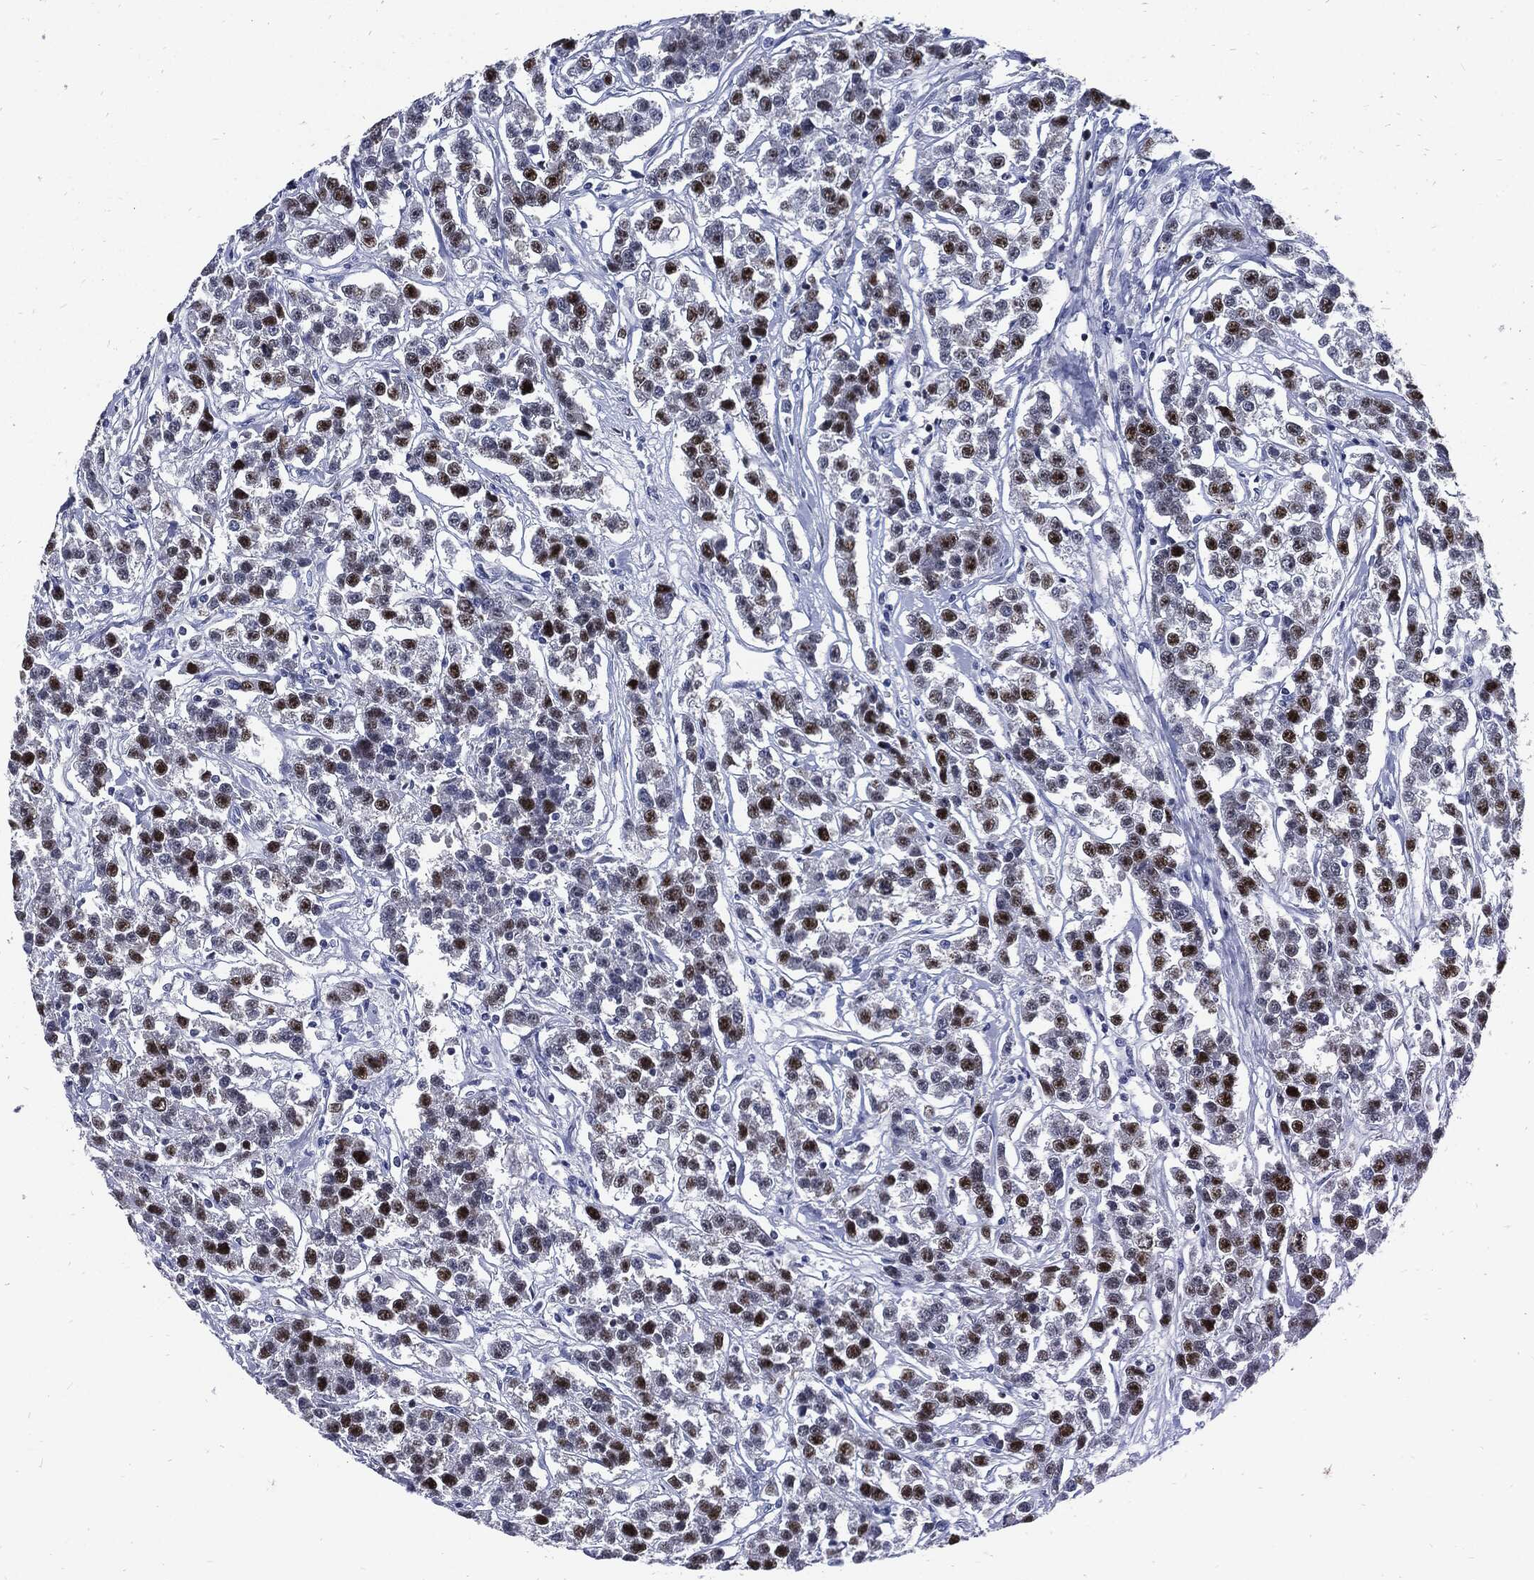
{"staining": {"intensity": "strong", "quantity": "<25%", "location": "nuclear"}, "tissue": "testis cancer", "cell_type": "Tumor cells", "image_type": "cancer", "snomed": [{"axis": "morphology", "description": "Seminoma, NOS"}, {"axis": "topography", "description": "Testis"}], "caption": "Testis cancer tissue shows strong nuclear positivity in about <25% of tumor cells, visualized by immunohistochemistry. Immunohistochemistry stains the protein of interest in brown and the nuclei are stained blue.", "gene": "NBN", "patient": {"sex": "male", "age": 59}}